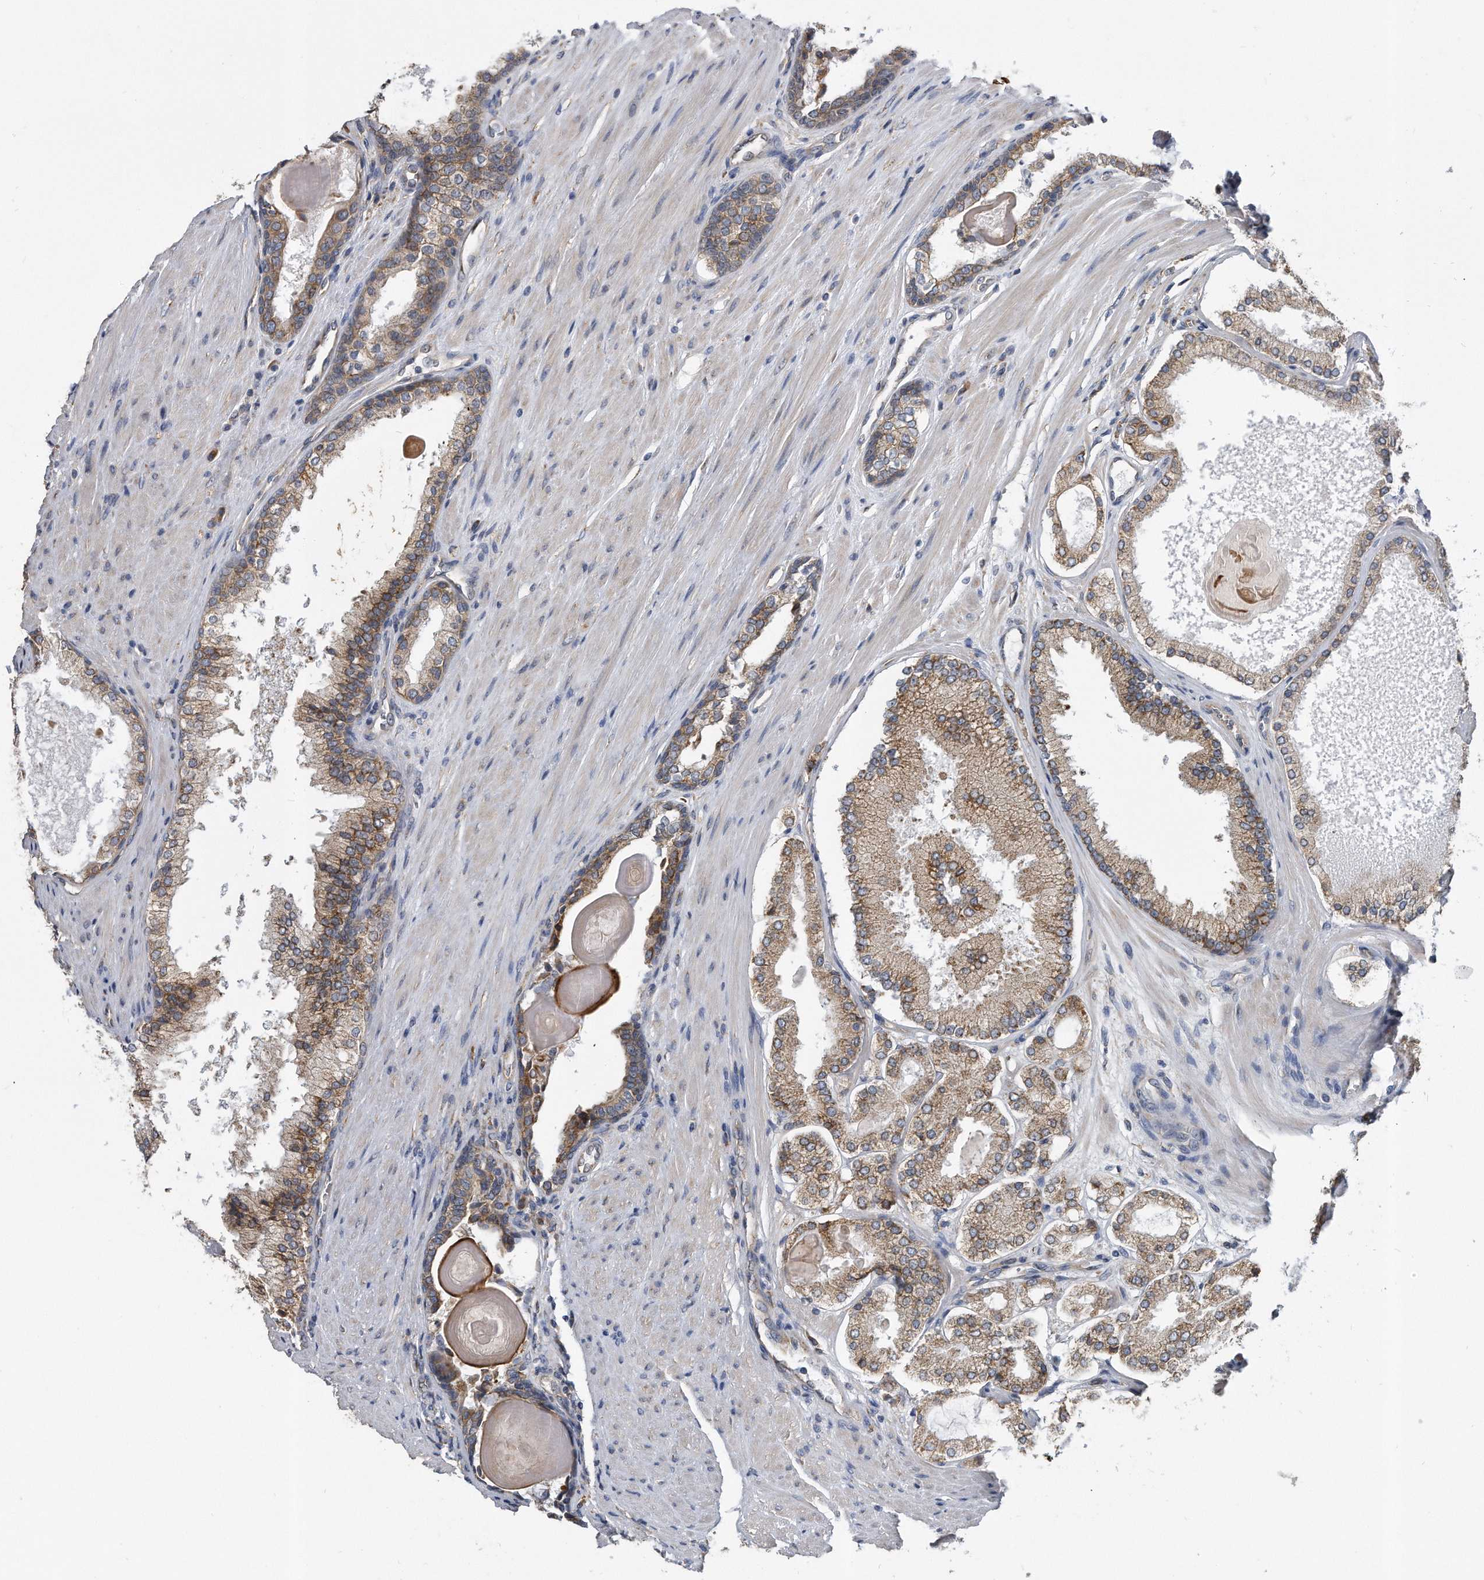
{"staining": {"intensity": "moderate", "quantity": ">75%", "location": "cytoplasmic/membranous"}, "tissue": "prostate cancer", "cell_type": "Tumor cells", "image_type": "cancer", "snomed": [{"axis": "morphology", "description": "Adenocarcinoma, High grade"}, {"axis": "topography", "description": "Prostate"}], "caption": "Immunohistochemical staining of prostate cancer (adenocarcinoma (high-grade)) shows medium levels of moderate cytoplasmic/membranous positivity in approximately >75% of tumor cells.", "gene": "CCDC47", "patient": {"sex": "male", "age": 60}}